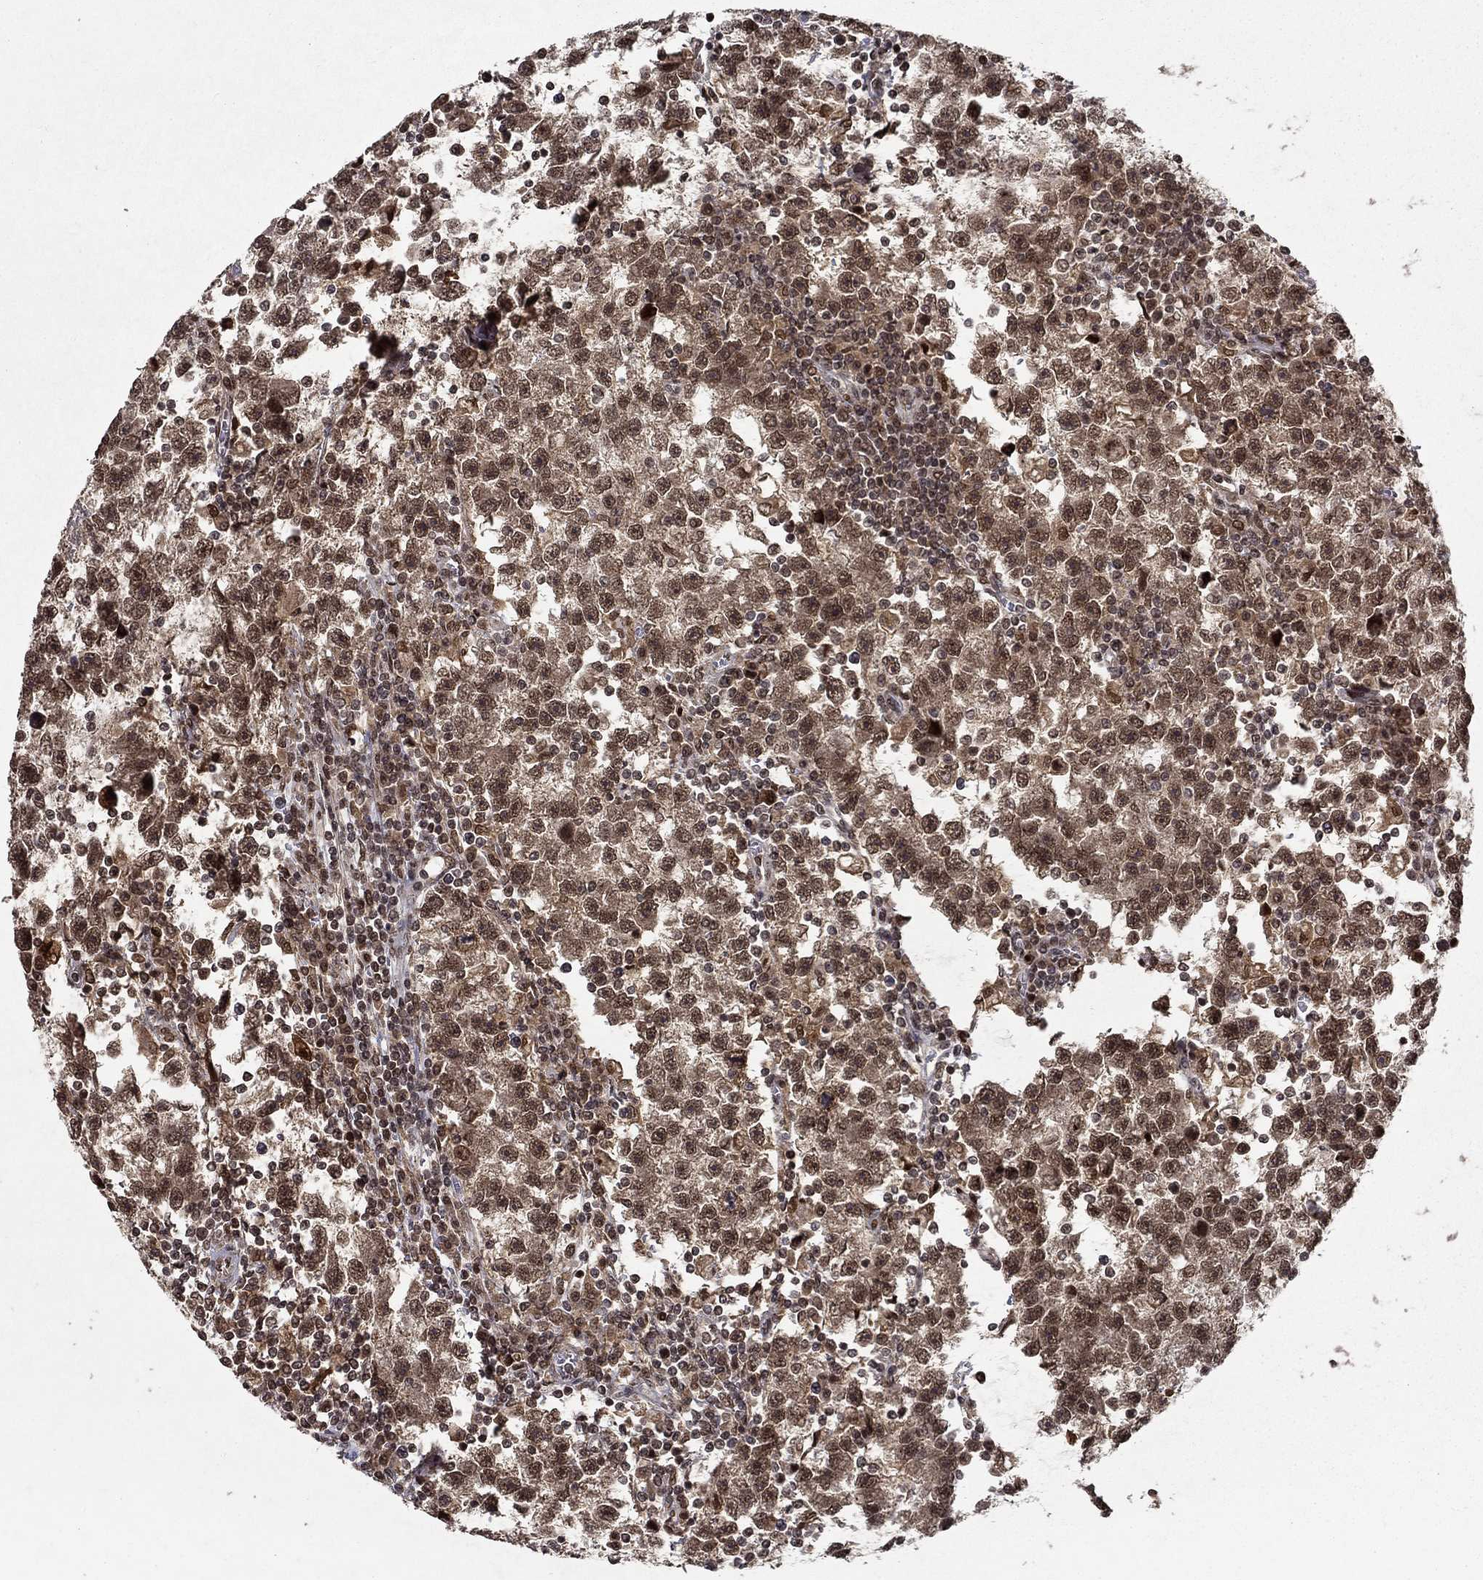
{"staining": {"intensity": "moderate", "quantity": ">75%", "location": "cytoplasmic/membranous,nuclear"}, "tissue": "testis cancer", "cell_type": "Tumor cells", "image_type": "cancer", "snomed": [{"axis": "morphology", "description": "Seminoma, NOS"}, {"axis": "topography", "description": "Testis"}], "caption": "DAB immunohistochemical staining of human seminoma (testis) reveals moderate cytoplasmic/membranous and nuclear protein expression in about >75% of tumor cells. (brown staining indicates protein expression, while blue staining denotes nuclei).", "gene": "CDCA7L", "patient": {"sex": "male", "age": 47}}